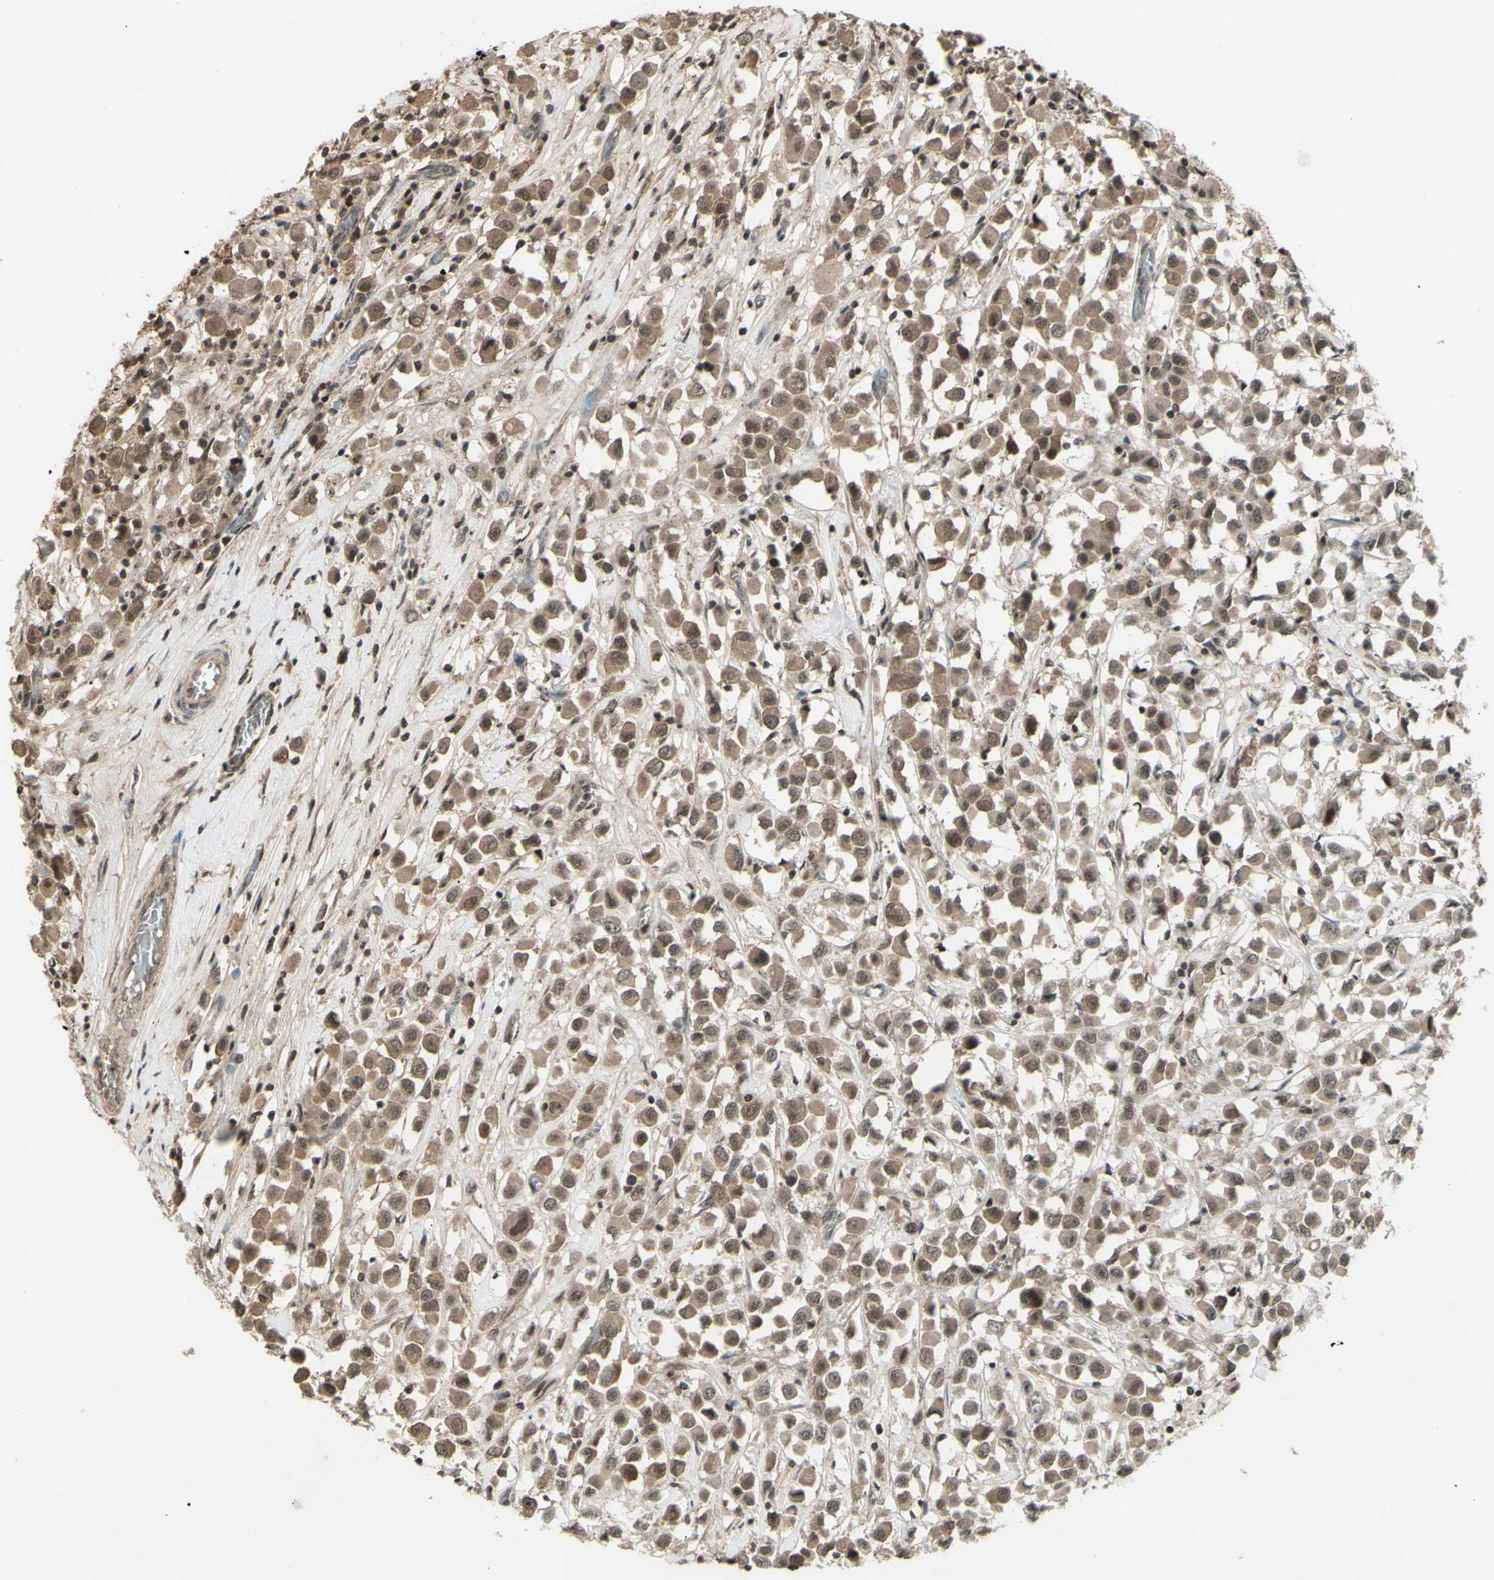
{"staining": {"intensity": "moderate", "quantity": ">75%", "location": "cytoplasmic/membranous,nuclear"}, "tissue": "breast cancer", "cell_type": "Tumor cells", "image_type": "cancer", "snomed": [{"axis": "morphology", "description": "Duct carcinoma"}, {"axis": "topography", "description": "Breast"}], "caption": "About >75% of tumor cells in breast infiltrating ductal carcinoma display moderate cytoplasmic/membranous and nuclear protein expression as visualized by brown immunohistochemical staining.", "gene": "SNW1", "patient": {"sex": "female", "age": 61}}